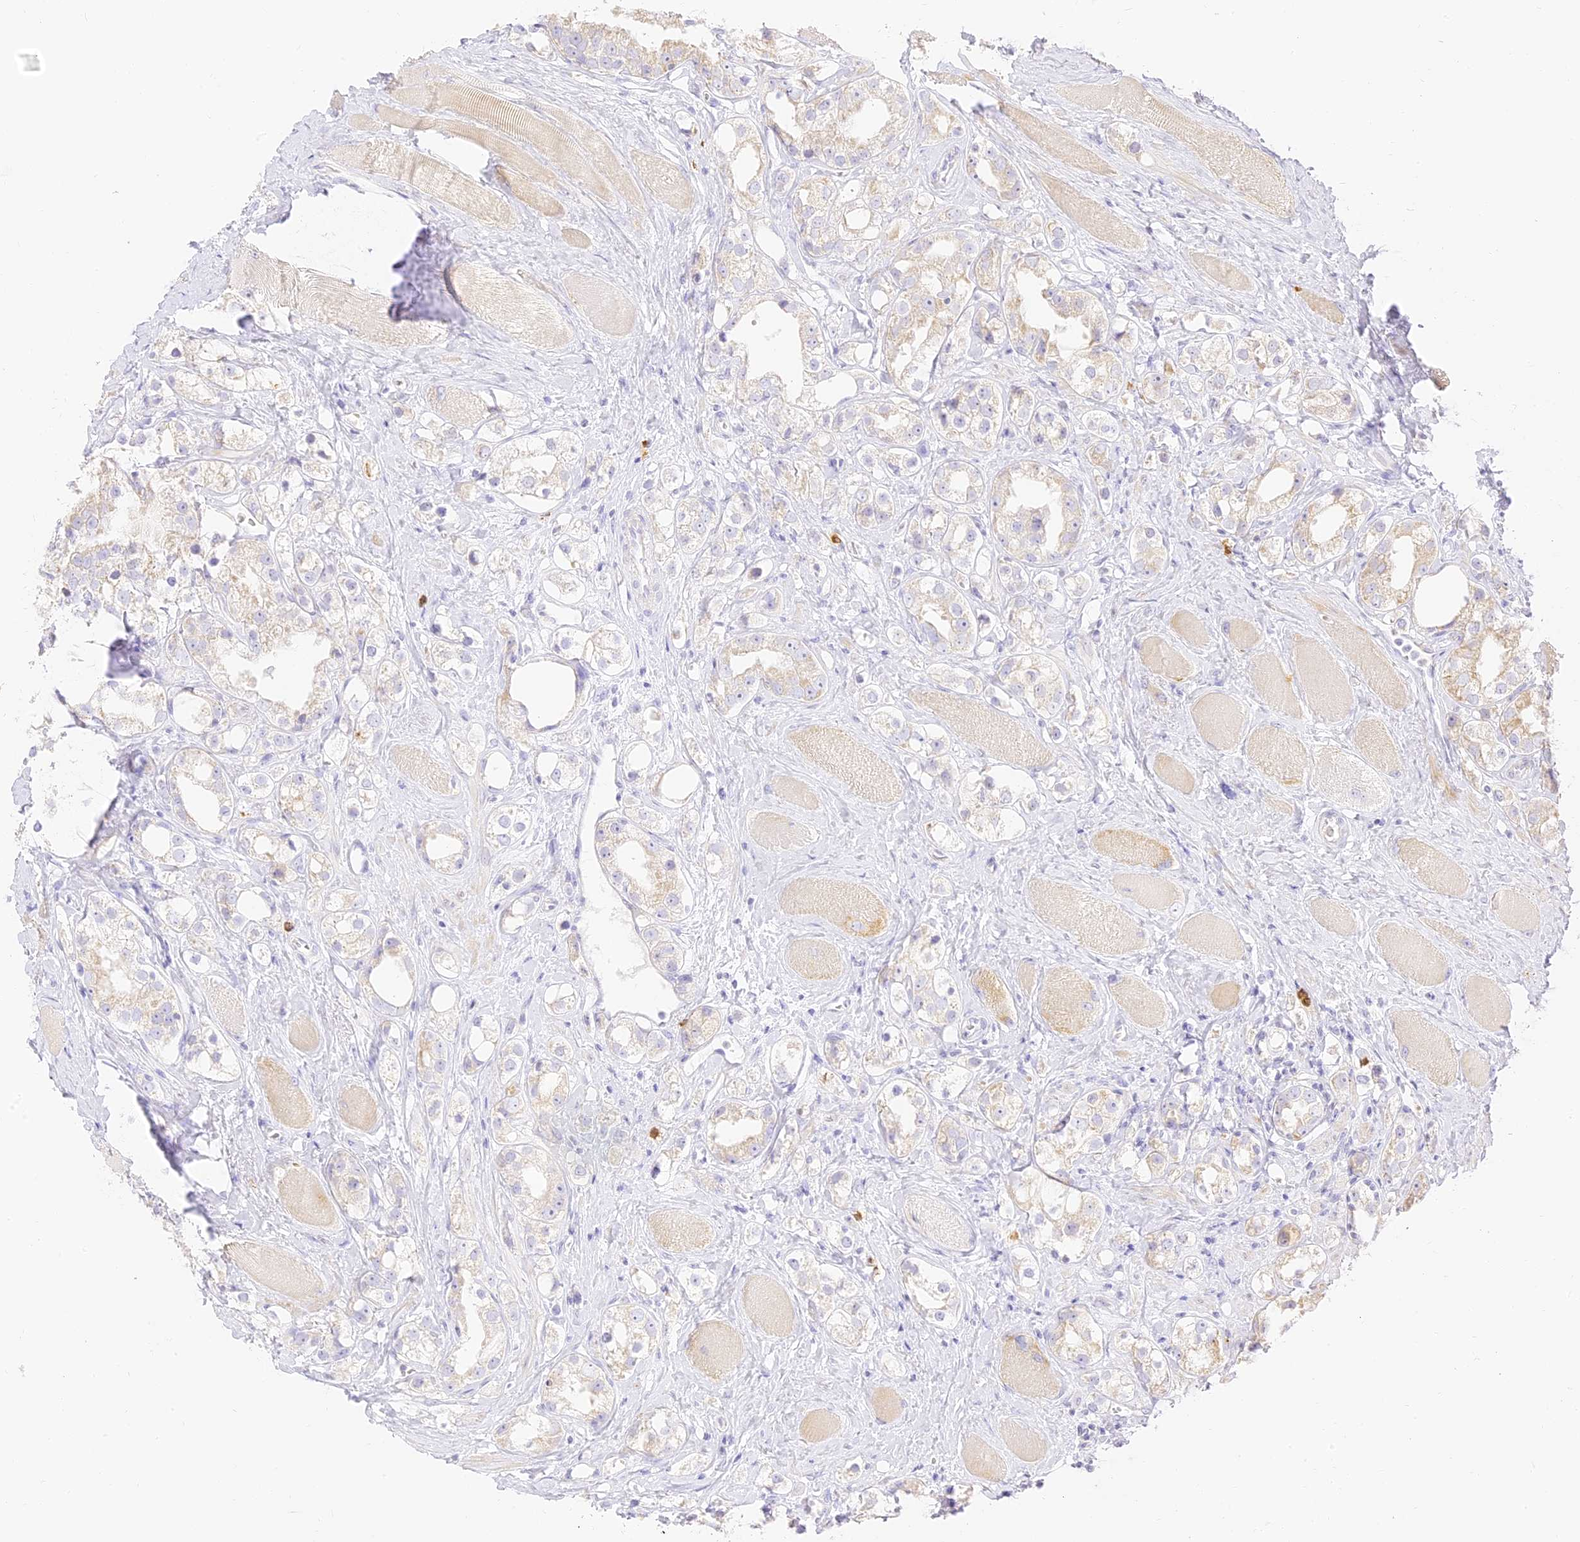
{"staining": {"intensity": "weak", "quantity": "<25%", "location": "cytoplasmic/membranous"}, "tissue": "prostate cancer", "cell_type": "Tumor cells", "image_type": "cancer", "snomed": [{"axis": "morphology", "description": "Adenocarcinoma, NOS"}, {"axis": "topography", "description": "Prostate"}], "caption": "This is a micrograph of IHC staining of prostate cancer, which shows no positivity in tumor cells.", "gene": "LRRC15", "patient": {"sex": "male", "age": 79}}